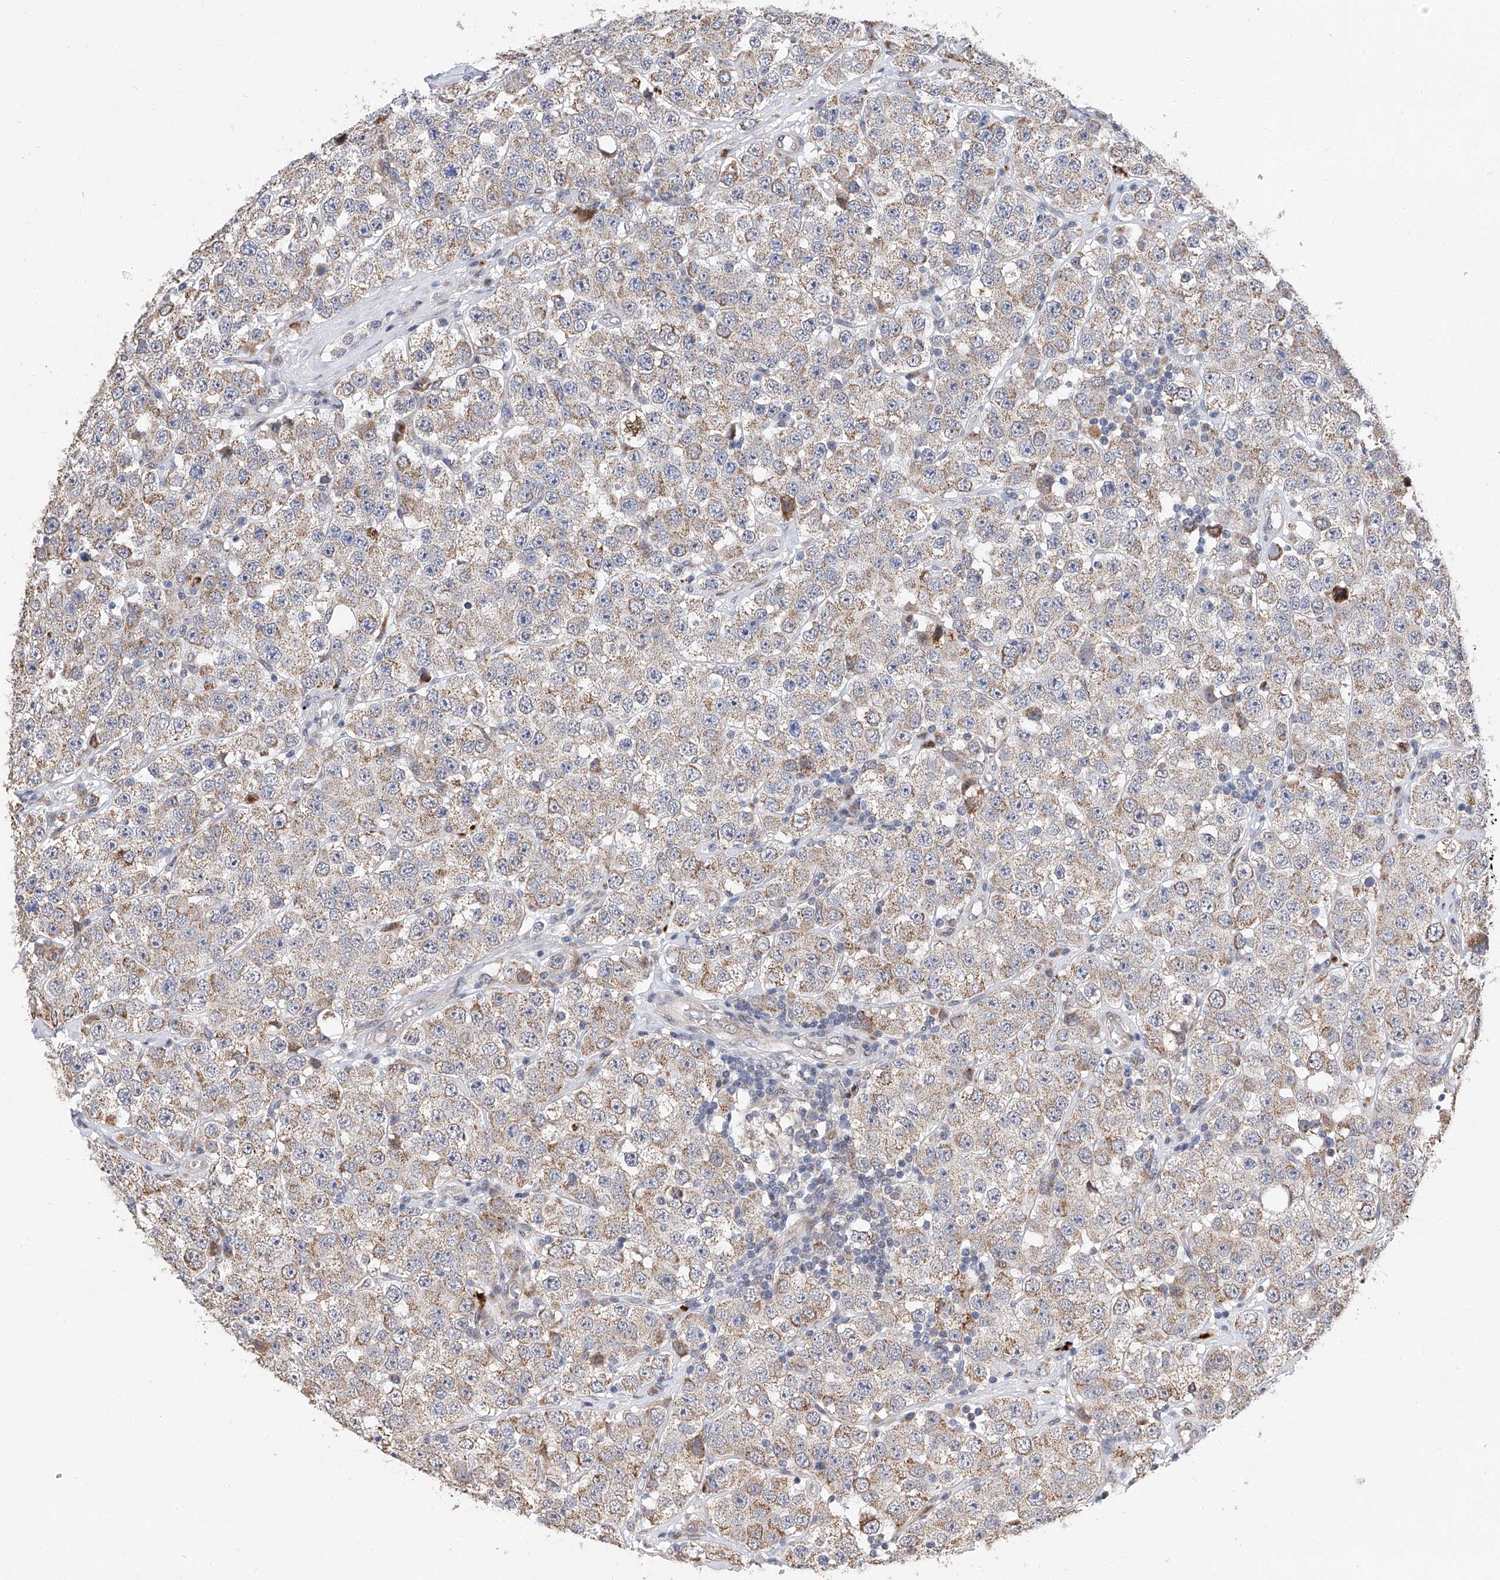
{"staining": {"intensity": "weak", "quantity": ">75%", "location": "cytoplasmic/membranous"}, "tissue": "testis cancer", "cell_type": "Tumor cells", "image_type": "cancer", "snomed": [{"axis": "morphology", "description": "Seminoma, NOS"}, {"axis": "topography", "description": "Testis"}], "caption": "Approximately >75% of tumor cells in human testis cancer demonstrate weak cytoplasmic/membranous protein positivity as visualized by brown immunohistochemical staining.", "gene": "FARP2", "patient": {"sex": "male", "age": 28}}